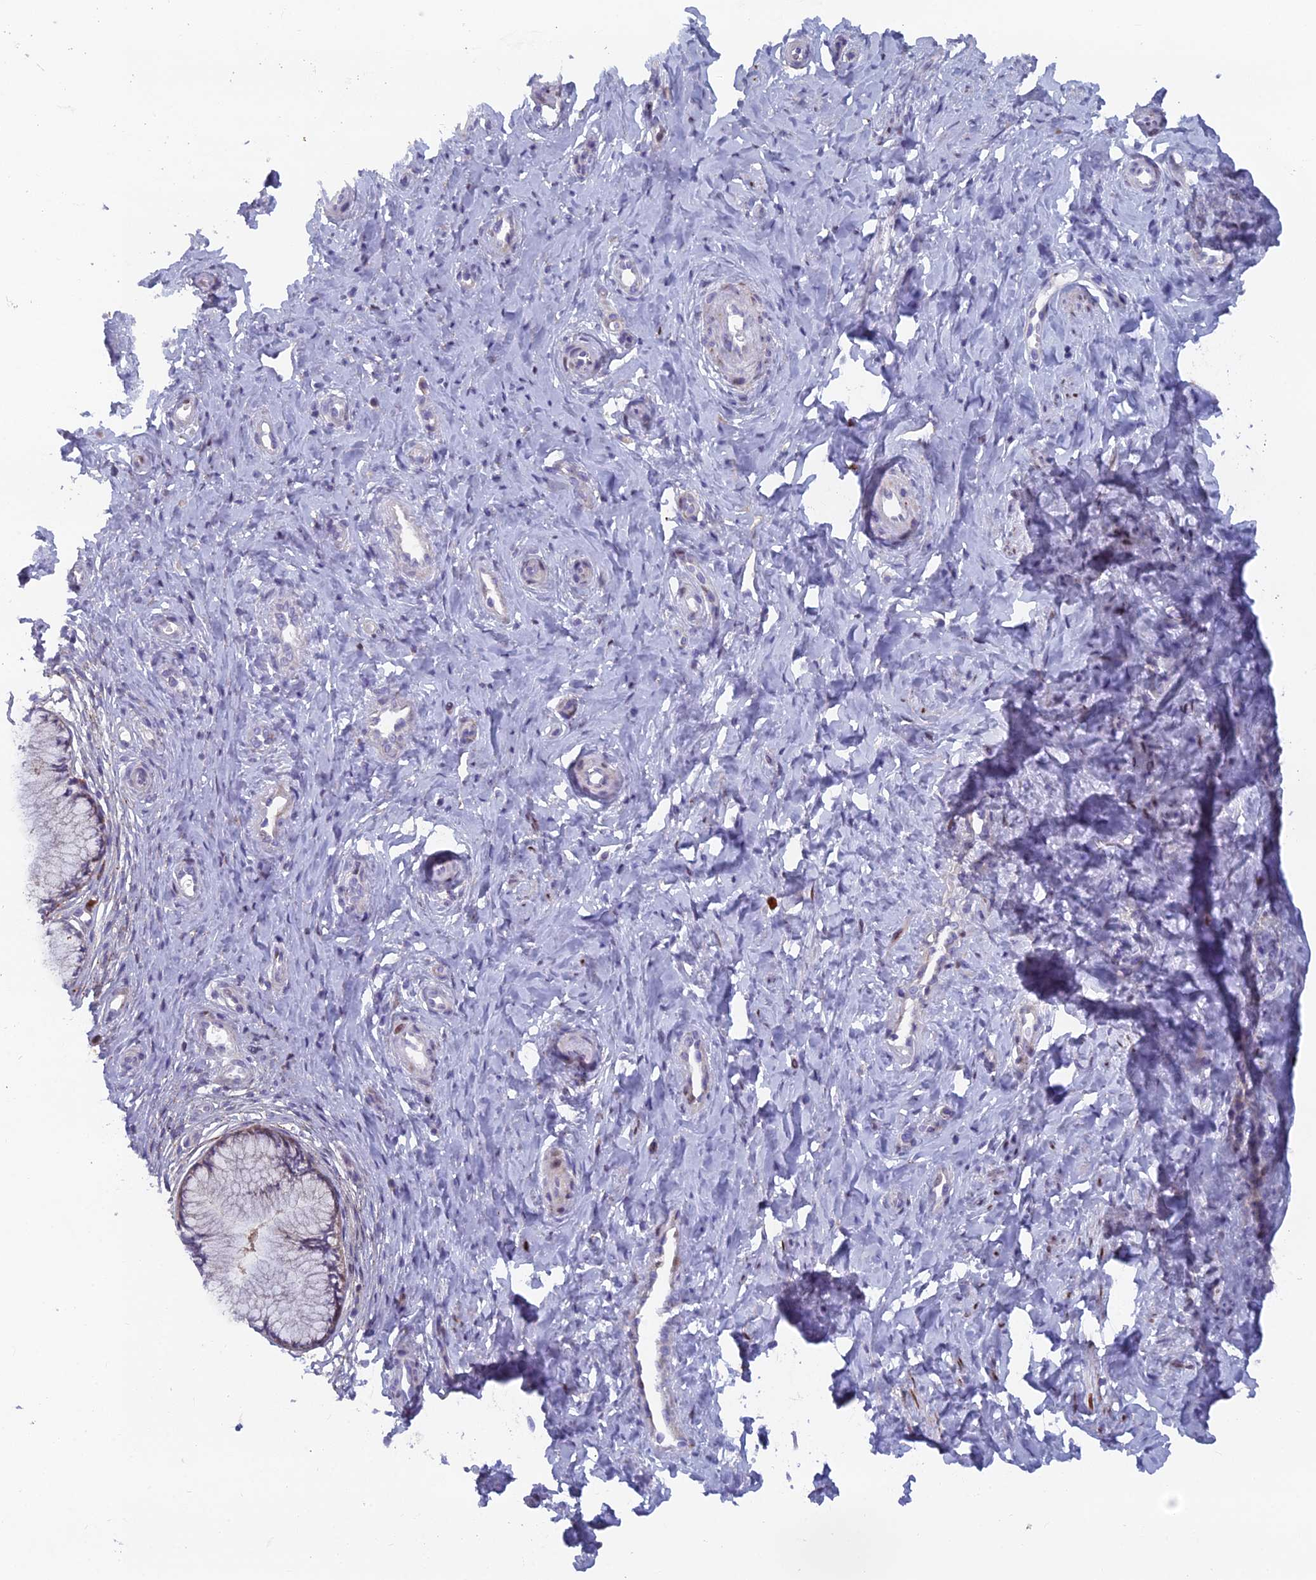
{"staining": {"intensity": "moderate", "quantity": "25%-75%", "location": "cytoplasmic/membranous"}, "tissue": "cervix", "cell_type": "Glandular cells", "image_type": "normal", "snomed": [{"axis": "morphology", "description": "Normal tissue, NOS"}, {"axis": "topography", "description": "Cervix"}], "caption": "Immunohistochemistry (IHC) (DAB) staining of normal cervix shows moderate cytoplasmic/membranous protein positivity in approximately 25%-75% of glandular cells.", "gene": "B9D2", "patient": {"sex": "female", "age": 36}}